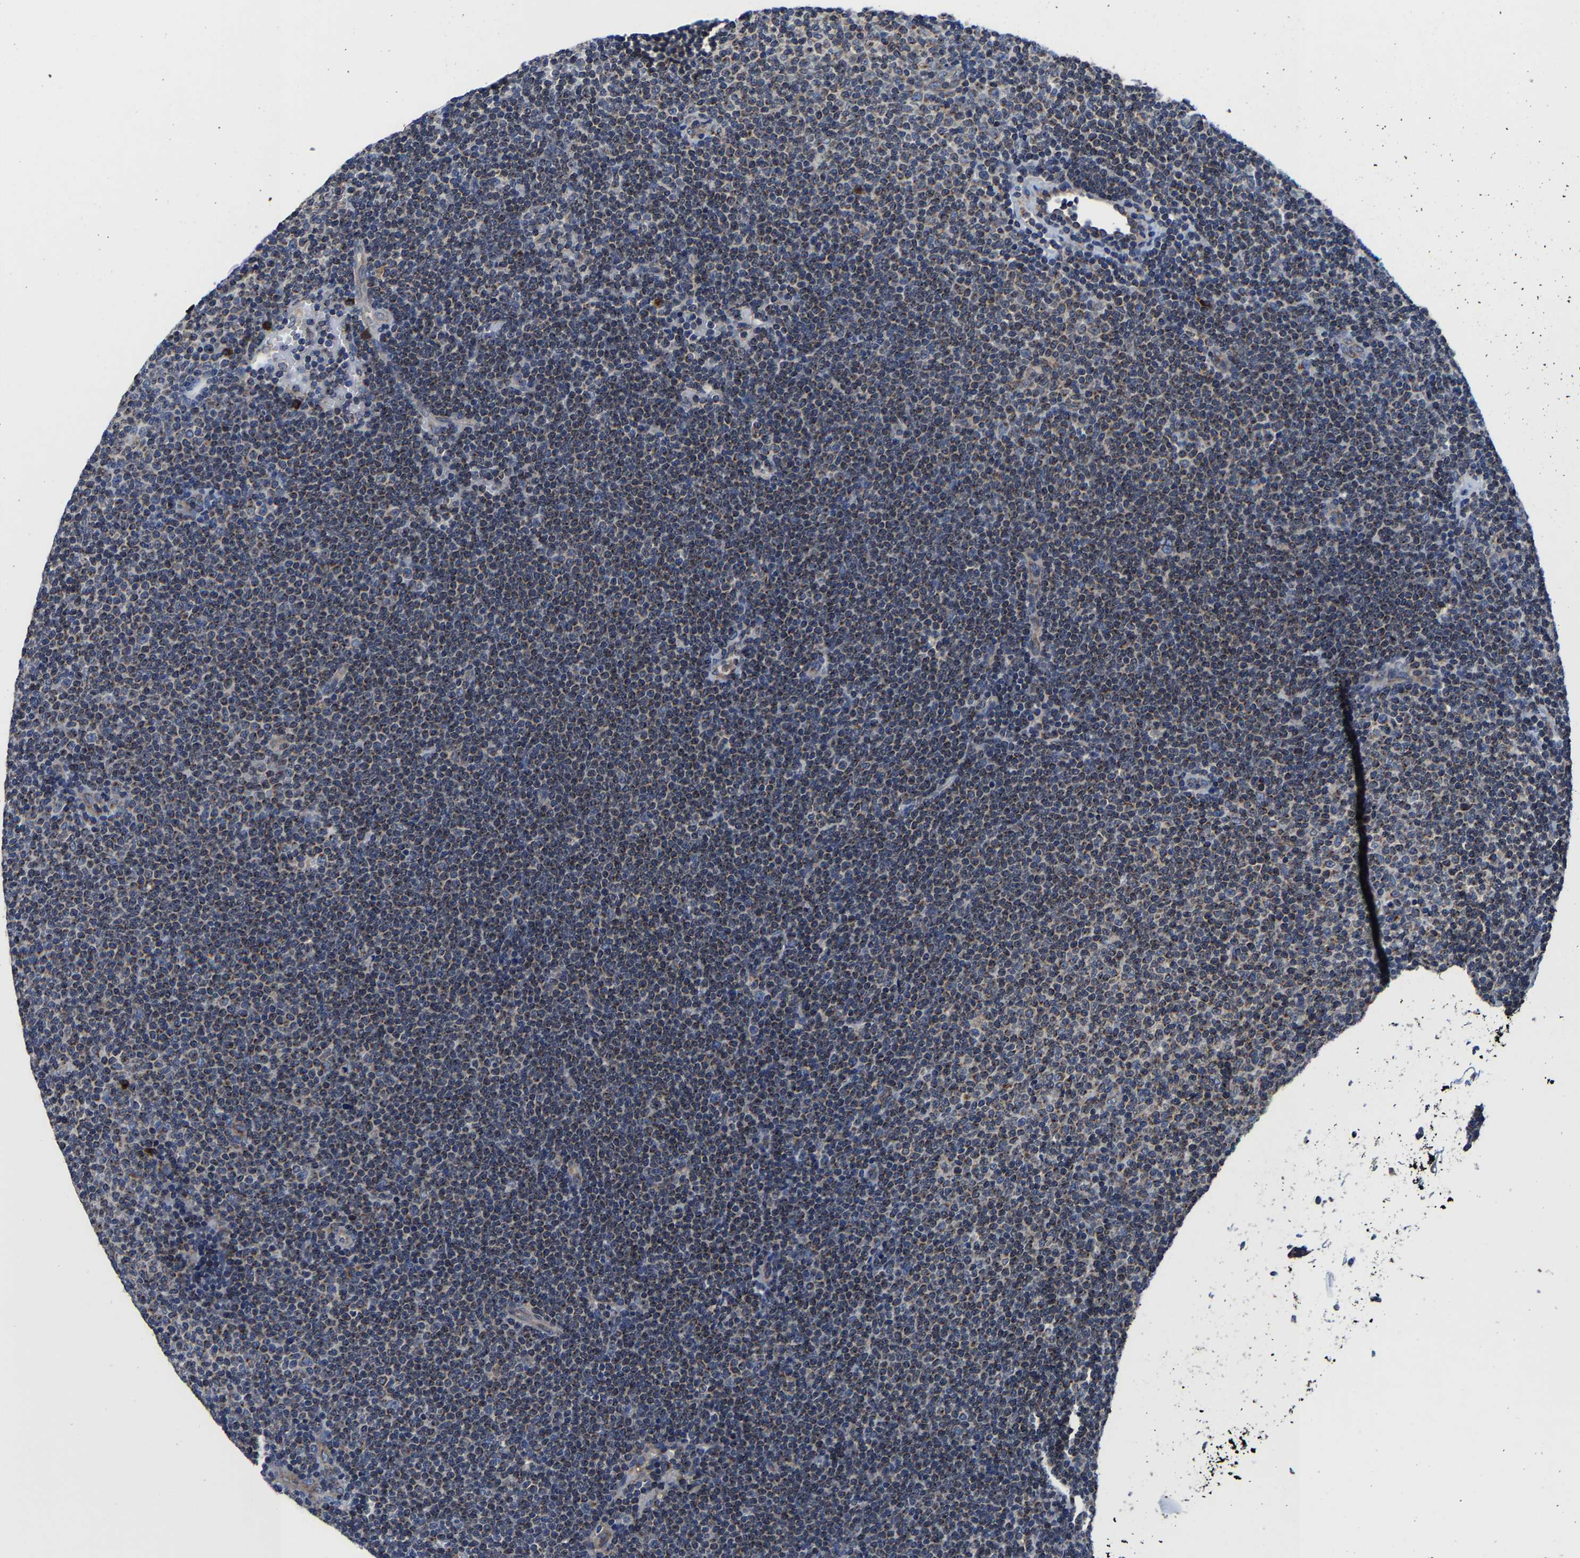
{"staining": {"intensity": "moderate", "quantity": ">75%", "location": "cytoplasmic/membranous"}, "tissue": "lymphoma", "cell_type": "Tumor cells", "image_type": "cancer", "snomed": [{"axis": "morphology", "description": "Malignant lymphoma, non-Hodgkin's type, Low grade"}, {"axis": "topography", "description": "Lymph node"}], "caption": "A micrograph of human malignant lymphoma, non-Hodgkin's type (low-grade) stained for a protein displays moderate cytoplasmic/membranous brown staining in tumor cells. (brown staining indicates protein expression, while blue staining denotes nuclei).", "gene": "EBAG9", "patient": {"sex": "female", "age": 53}}